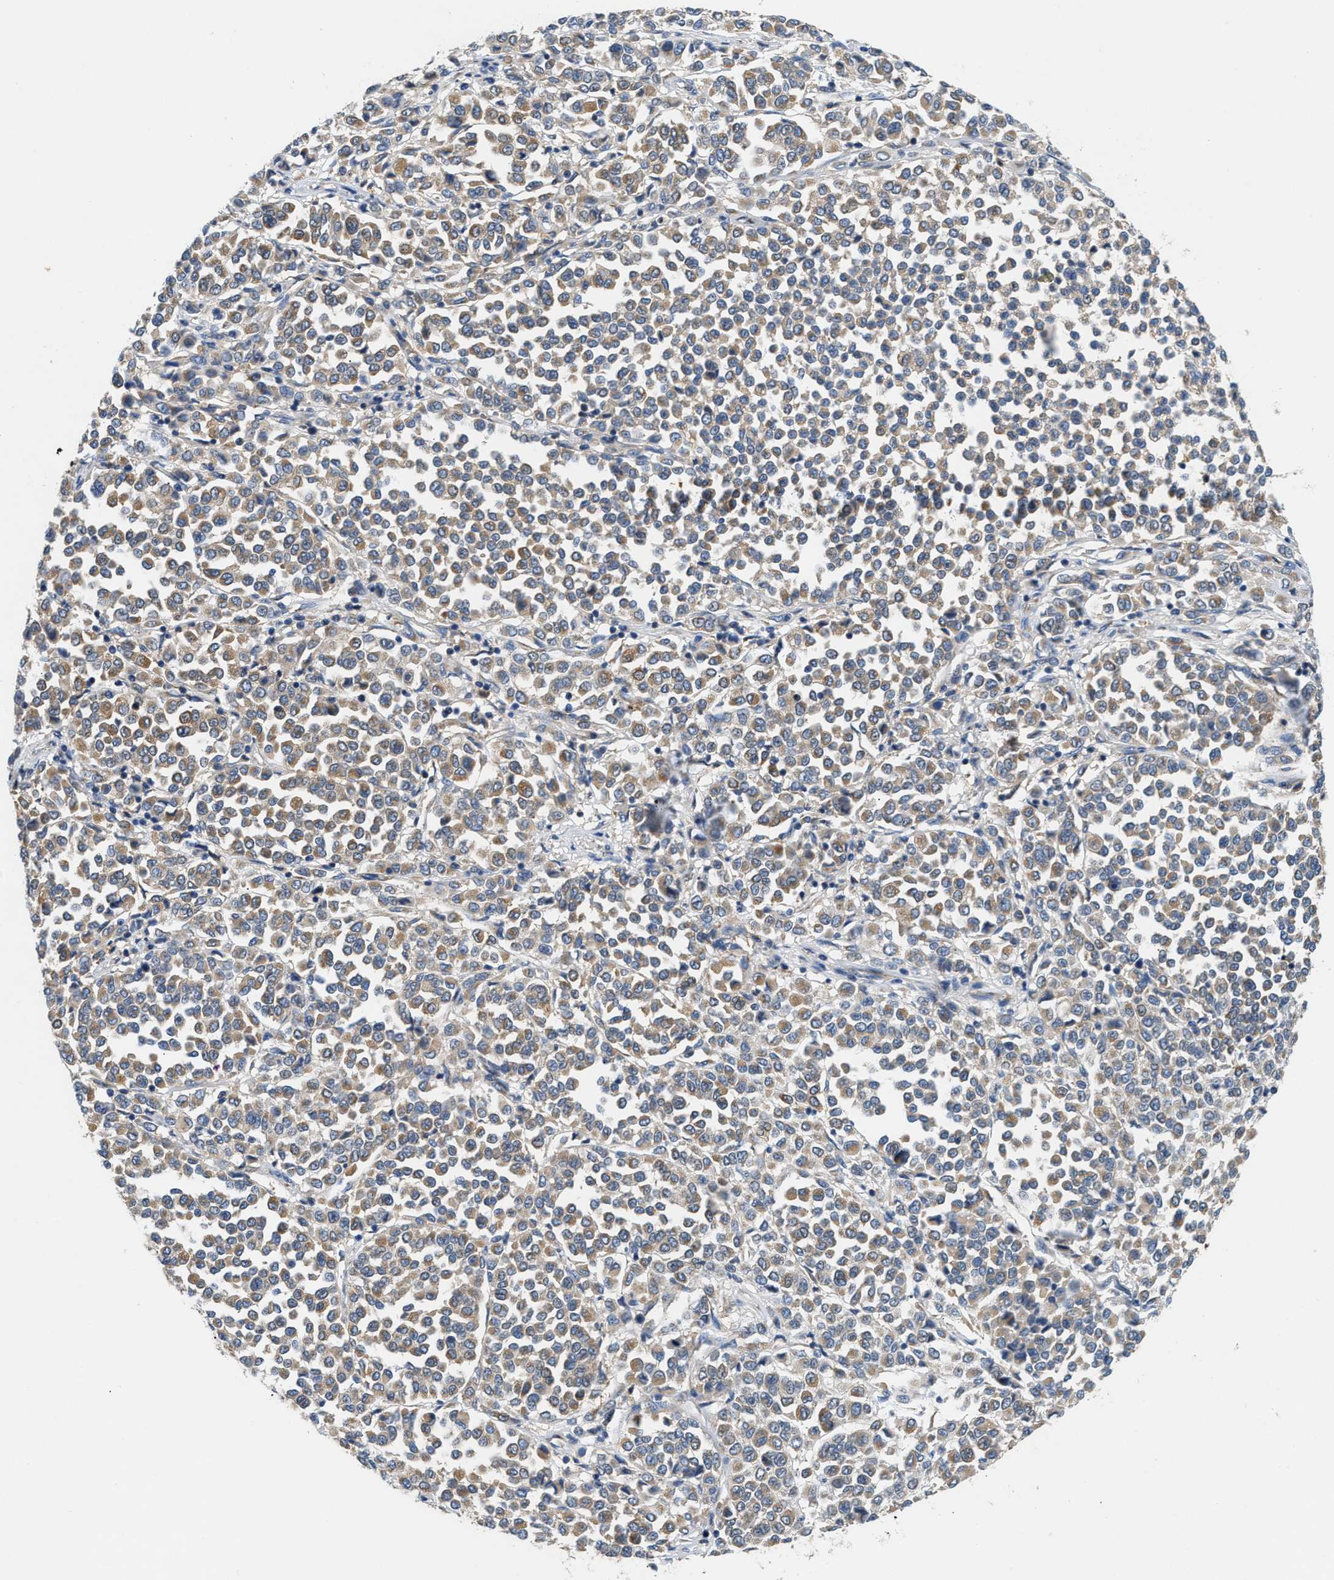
{"staining": {"intensity": "weak", "quantity": ">75%", "location": "cytoplasmic/membranous"}, "tissue": "melanoma", "cell_type": "Tumor cells", "image_type": "cancer", "snomed": [{"axis": "morphology", "description": "Malignant melanoma, Metastatic site"}, {"axis": "topography", "description": "Pancreas"}], "caption": "Protein expression analysis of malignant melanoma (metastatic site) shows weak cytoplasmic/membranous expression in approximately >75% of tumor cells.", "gene": "CCM2", "patient": {"sex": "female", "age": 30}}